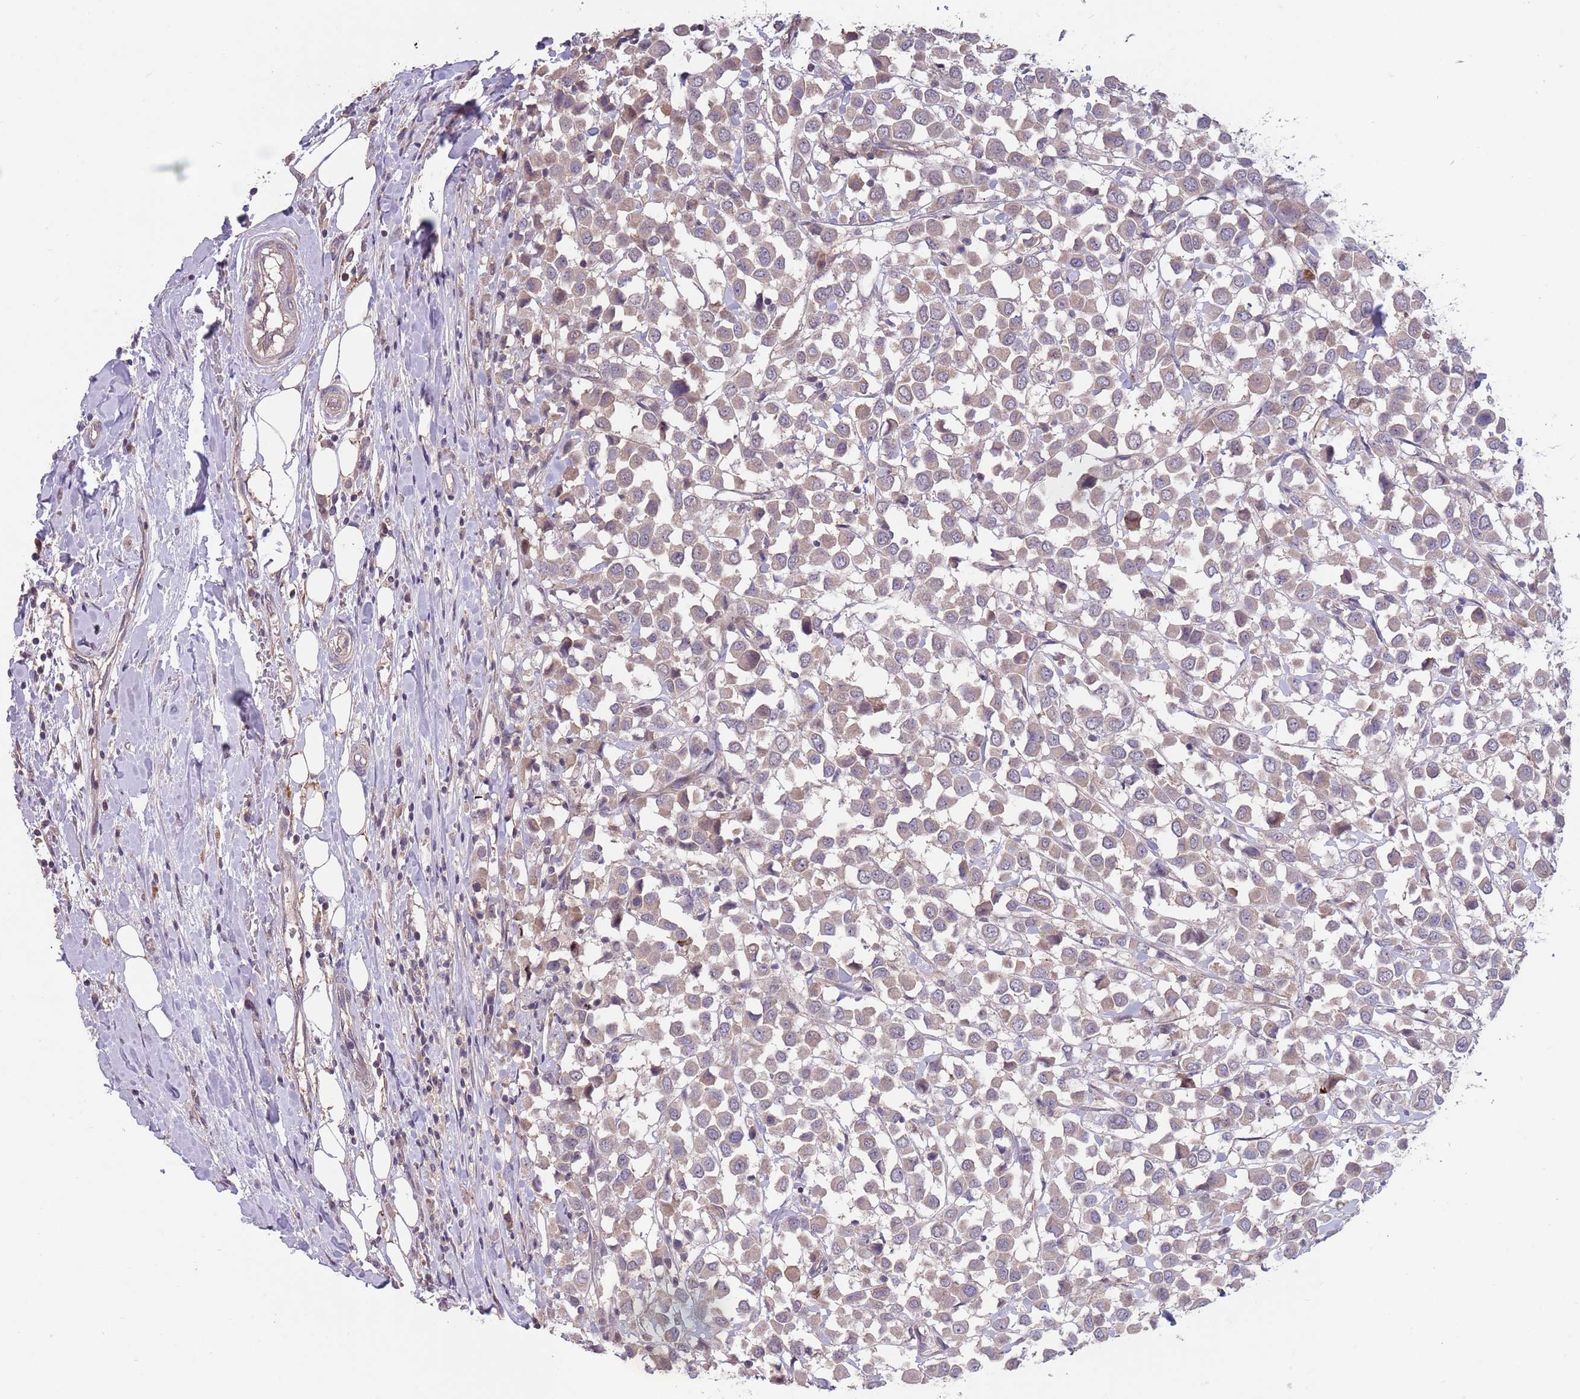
{"staining": {"intensity": "weak", "quantity": ">75%", "location": "cytoplasmic/membranous"}, "tissue": "breast cancer", "cell_type": "Tumor cells", "image_type": "cancer", "snomed": [{"axis": "morphology", "description": "Duct carcinoma"}, {"axis": "topography", "description": "Breast"}], "caption": "Human breast cancer stained with a protein marker shows weak staining in tumor cells.", "gene": "MEI1", "patient": {"sex": "female", "age": 61}}